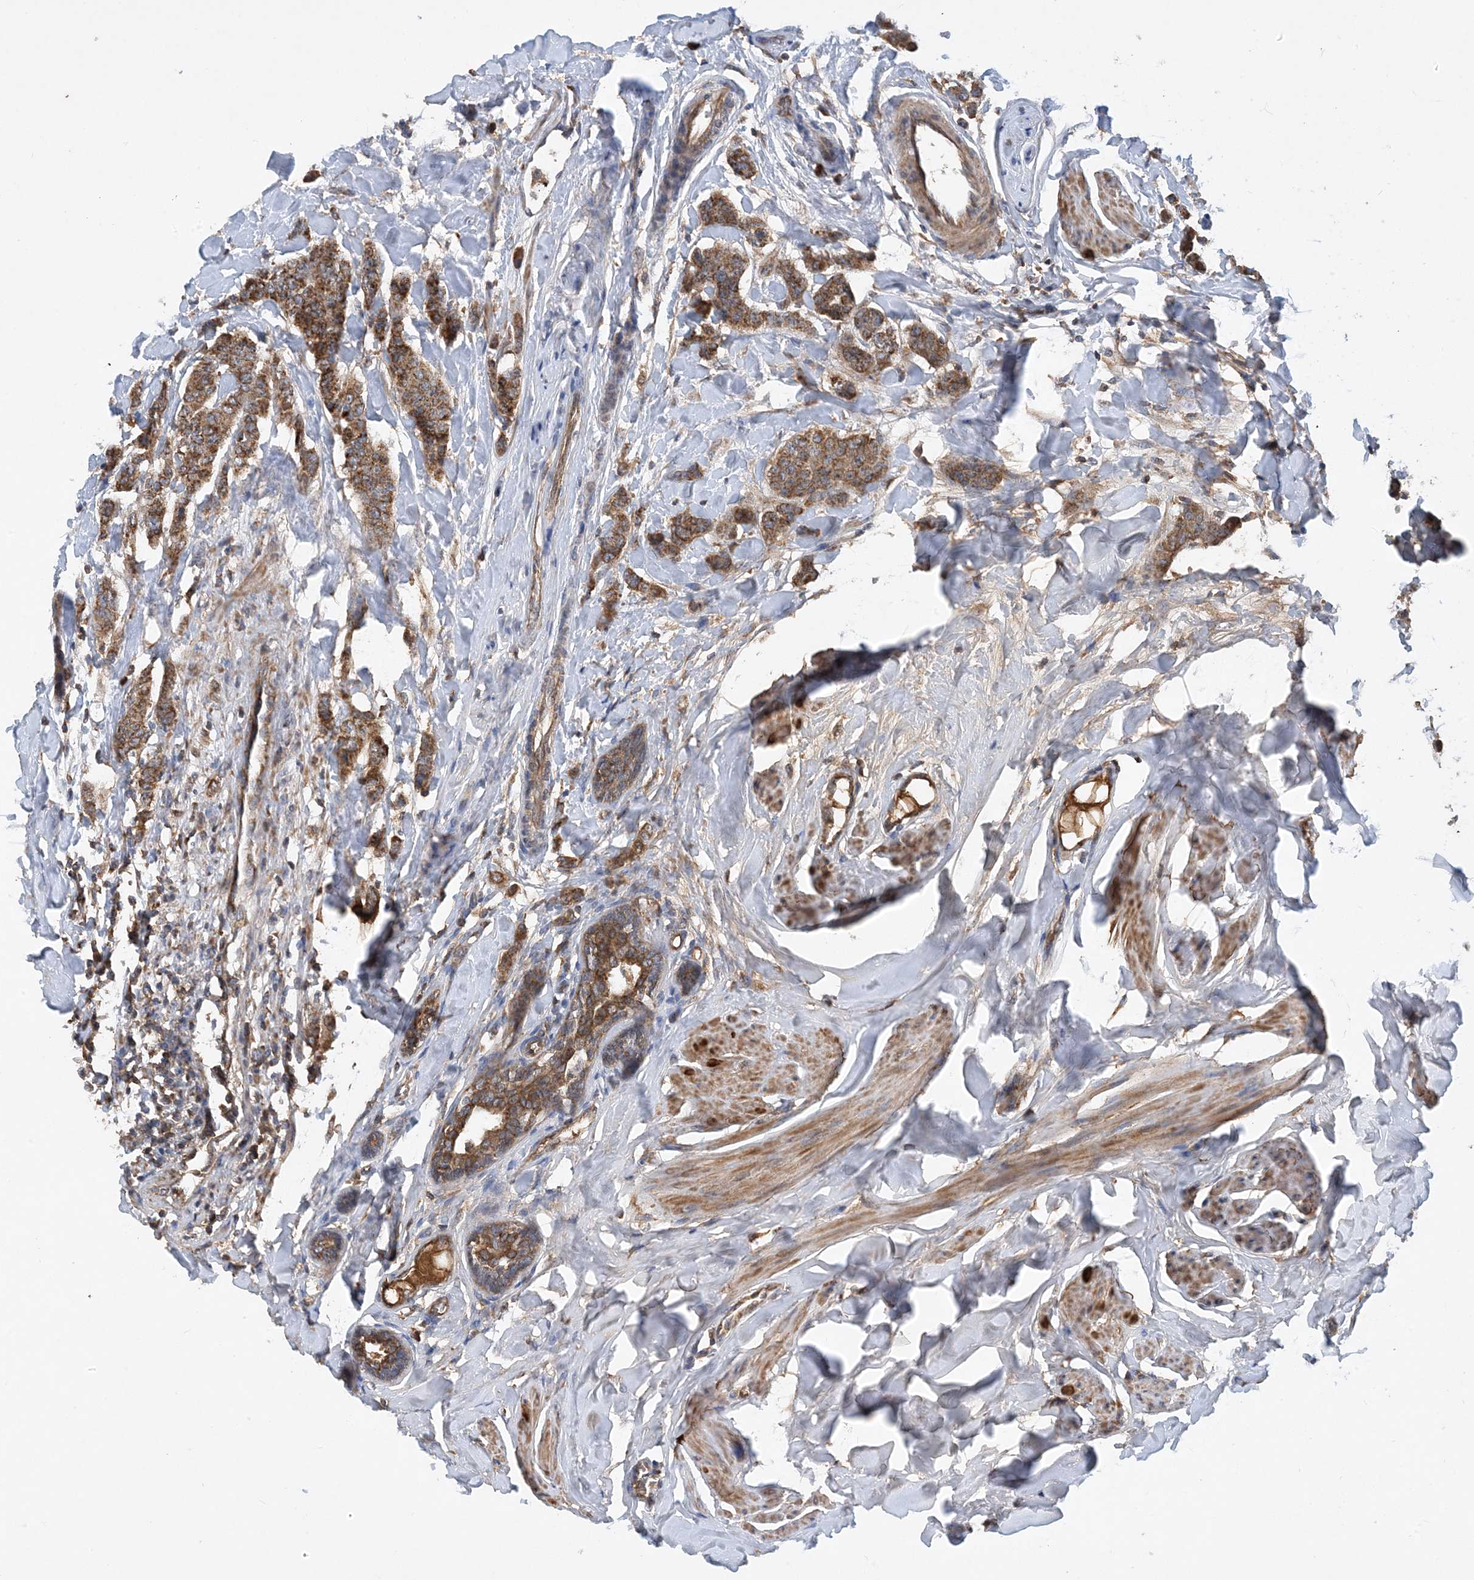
{"staining": {"intensity": "strong", "quantity": ">75%", "location": "cytoplasmic/membranous"}, "tissue": "breast cancer", "cell_type": "Tumor cells", "image_type": "cancer", "snomed": [{"axis": "morphology", "description": "Duct carcinoma"}, {"axis": "topography", "description": "Breast"}], "caption": "About >75% of tumor cells in breast cancer (infiltrating ductal carcinoma) reveal strong cytoplasmic/membranous protein positivity as visualized by brown immunohistochemical staining.", "gene": "STK19", "patient": {"sex": "female", "age": 40}}